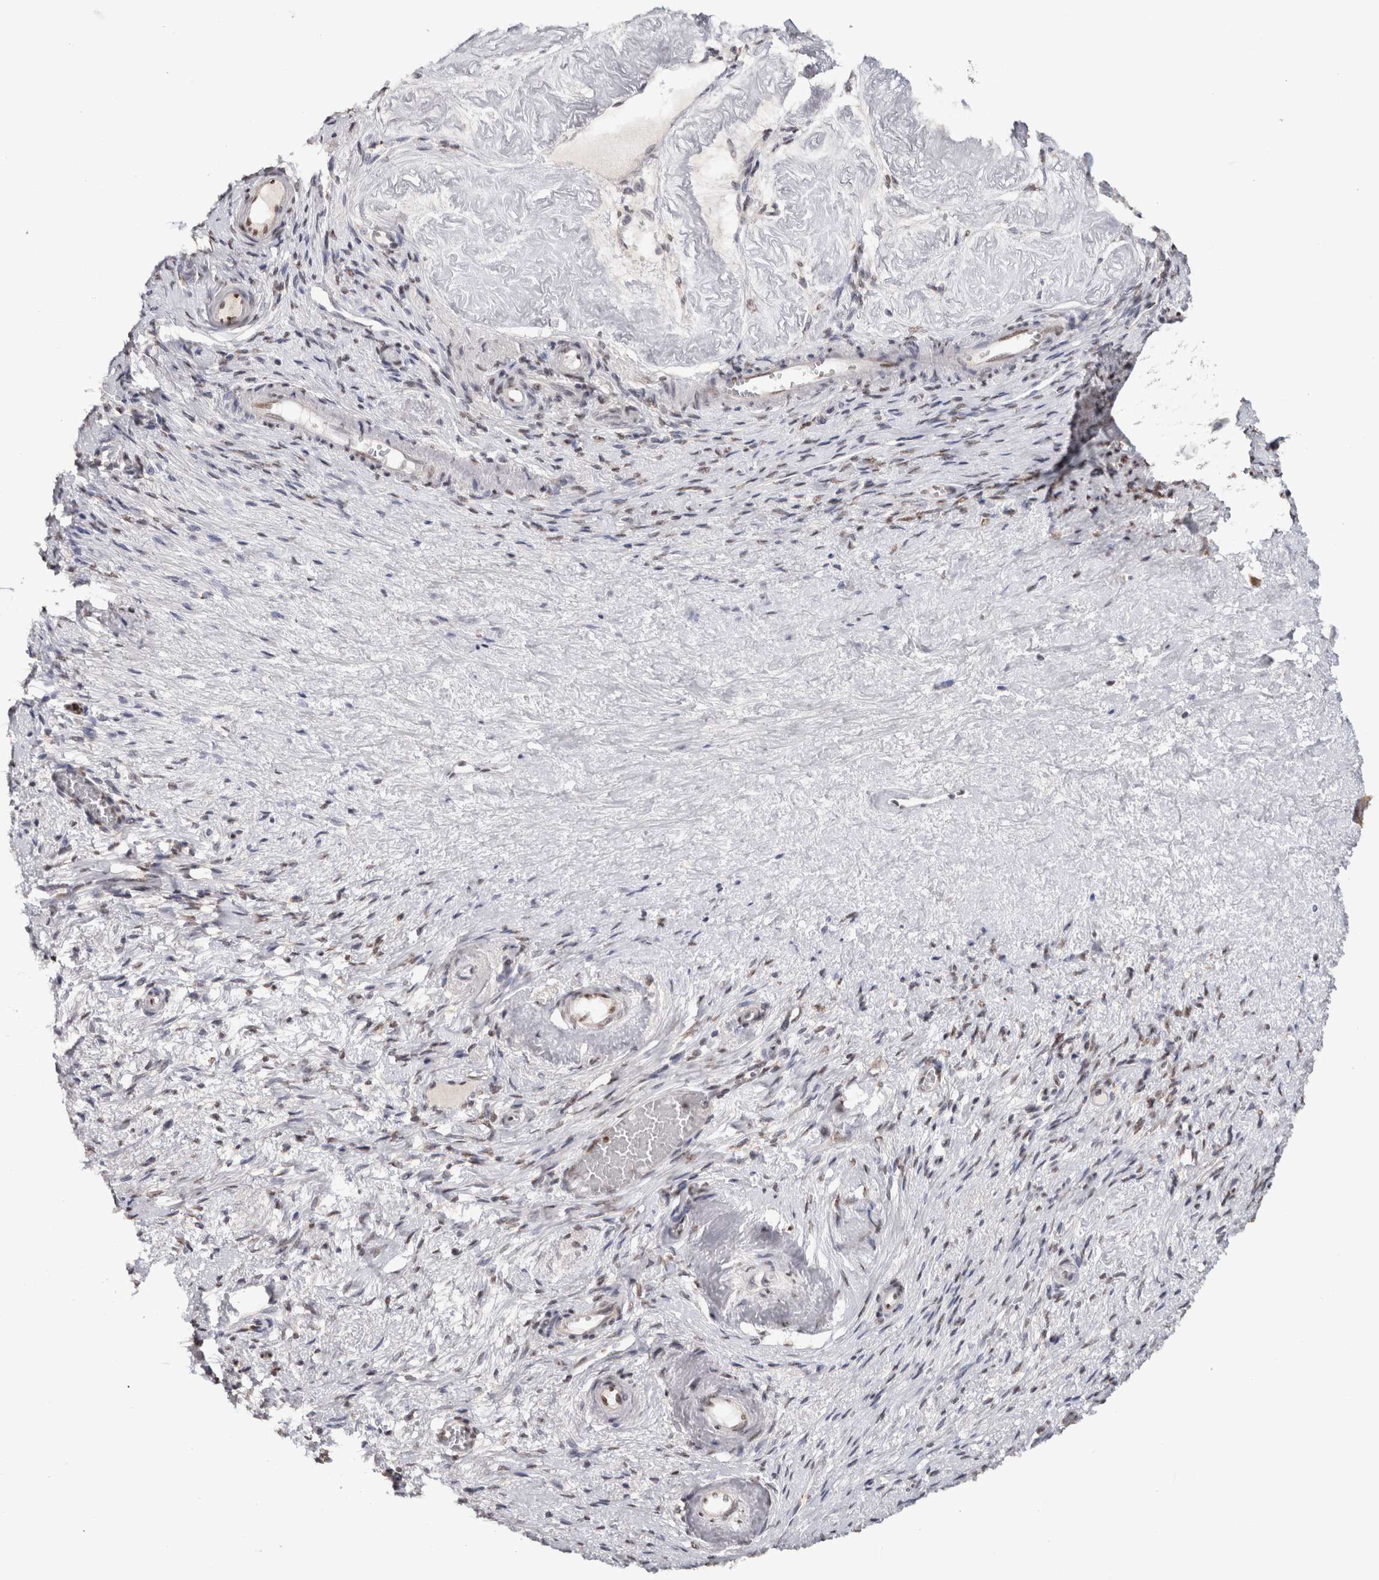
{"staining": {"intensity": "weak", "quantity": "25%-75%", "location": "cytoplasmic/membranous"}, "tissue": "adipose tissue", "cell_type": "Adipocytes", "image_type": "normal", "snomed": [{"axis": "morphology", "description": "Normal tissue, NOS"}, {"axis": "topography", "description": "Vascular tissue"}, {"axis": "topography", "description": "Fallopian tube"}, {"axis": "topography", "description": "Ovary"}], "caption": "An immunohistochemistry (IHC) micrograph of benign tissue is shown. Protein staining in brown shows weak cytoplasmic/membranous positivity in adipose tissue within adipocytes. The protein is shown in brown color, while the nuclei are stained blue.", "gene": "RPS6KA2", "patient": {"sex": "female", "age": 67}}